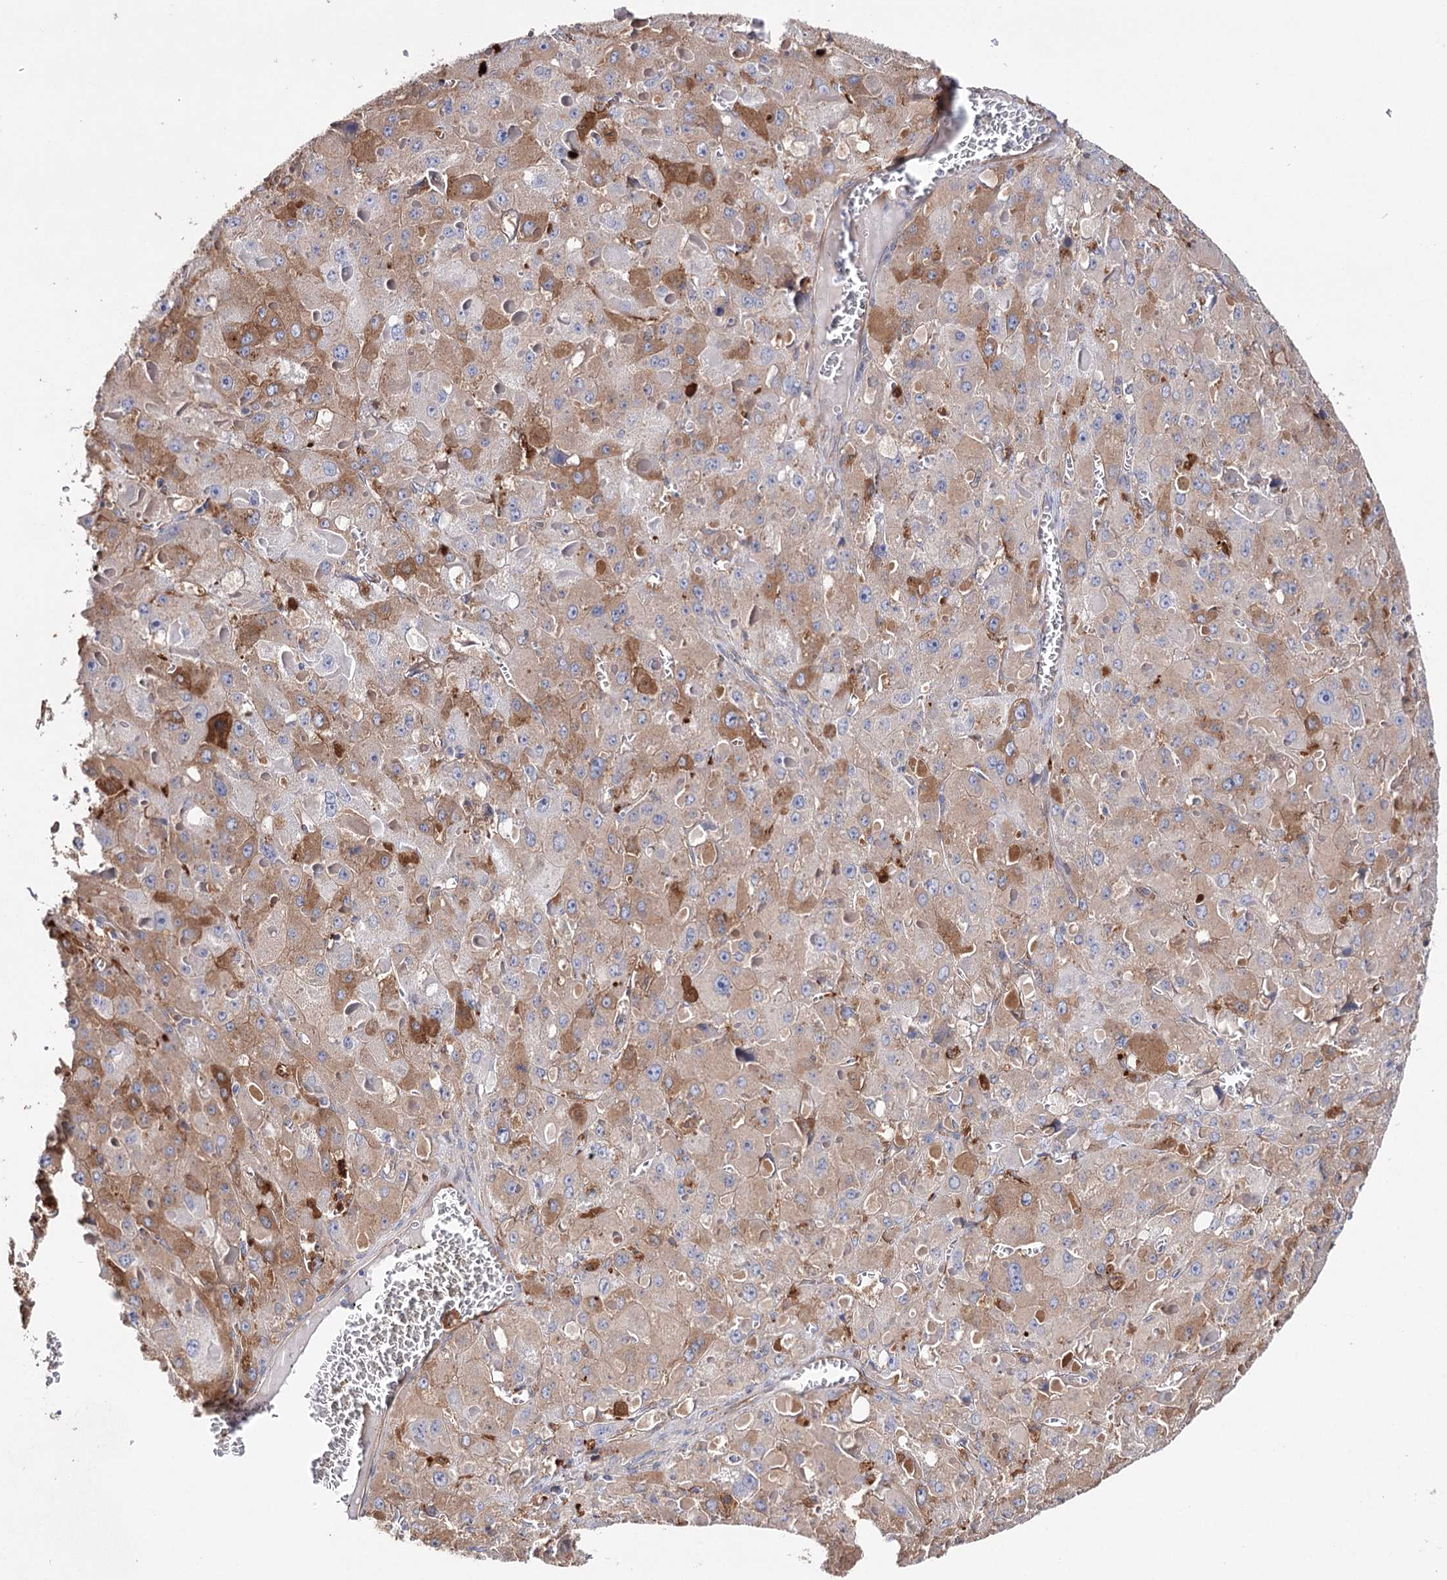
{"staining": {"intensity": "moderate", "quantity": ">75%", "location": "cytoplasmic/membranous"}, "tissue": "liver cancer", "cell_type": "Tumor cells", "image_type": "cancer", "snomed": [{"axis": "morphology", "description": "Carcinoma, Hepatocellular, NOS"}, {"axis": "topography", "description": "Liver"}], "caption": "Liver cancer stained with DAB (3,3'-diaminobenzidine) immunohistochemistry (IHC) demonstrates medium levels of moderate cytoplasmic/membranous positivity in approximately >75% of tumor cells. (DAB (3,3'-diaminobenzidine) IHC, brown staining for protein, blue staining for nuclei).", "gene": "CFAP46", "patient": {"sex": "female", "age": 73}}